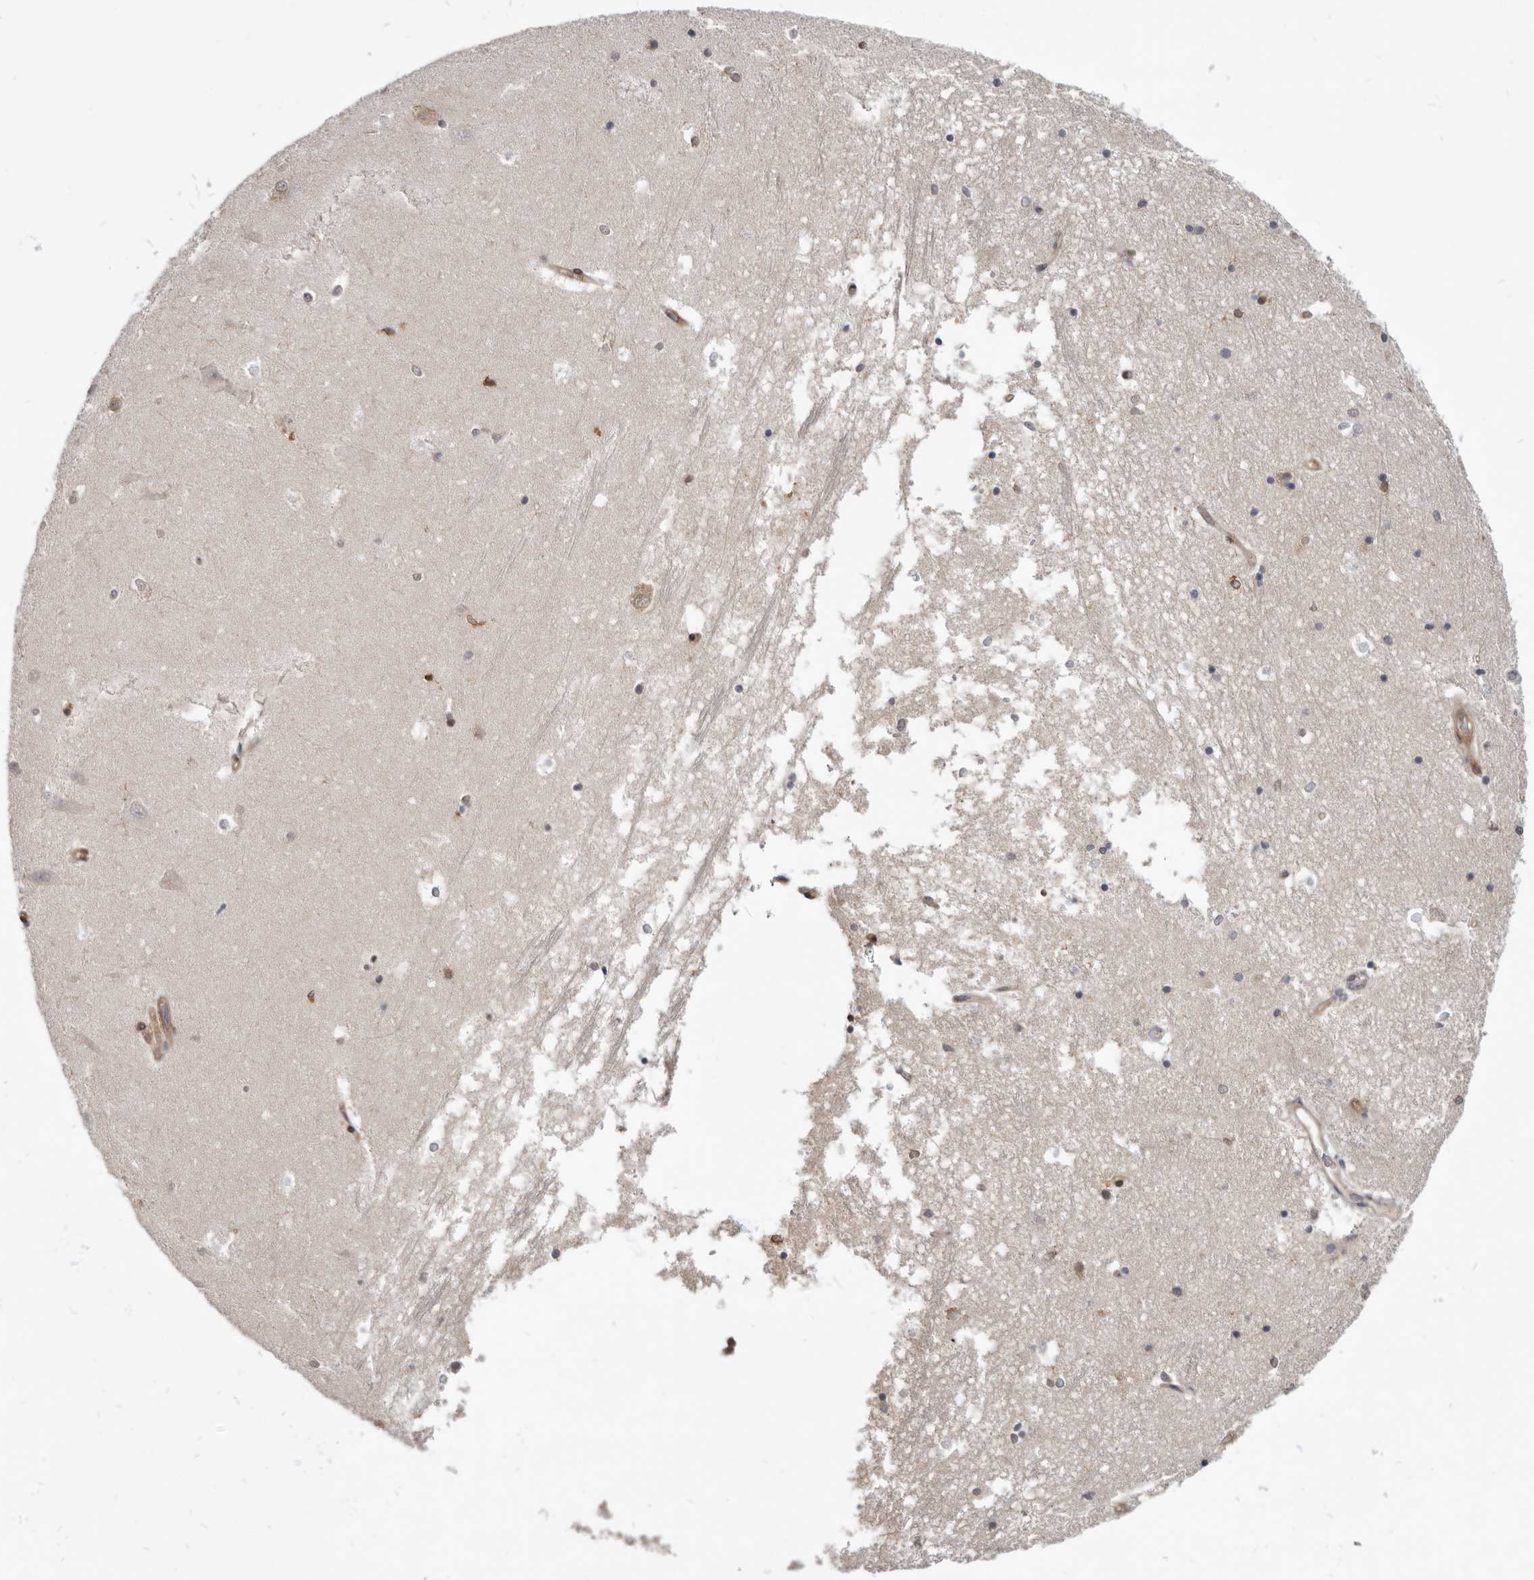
{"staining": {"intensity": "negative", "quantity": "none", "location": "none"}, "tissue": "hippocampus", "cell_type": "Glial cells", "image_type": "normal", "snomed": [{"axis": "morphology", "description": "Normal tissue, NOS"}, {"axis": "topography", "description": "Hippocampus"}], "caption": "Immunohistochemistry photomicrograph of benign hippocampus stained for a protein (brown), which shows no positivity in glial cells.", "gene": "CBL", "patient": {"sex": "male", "age": 45}}